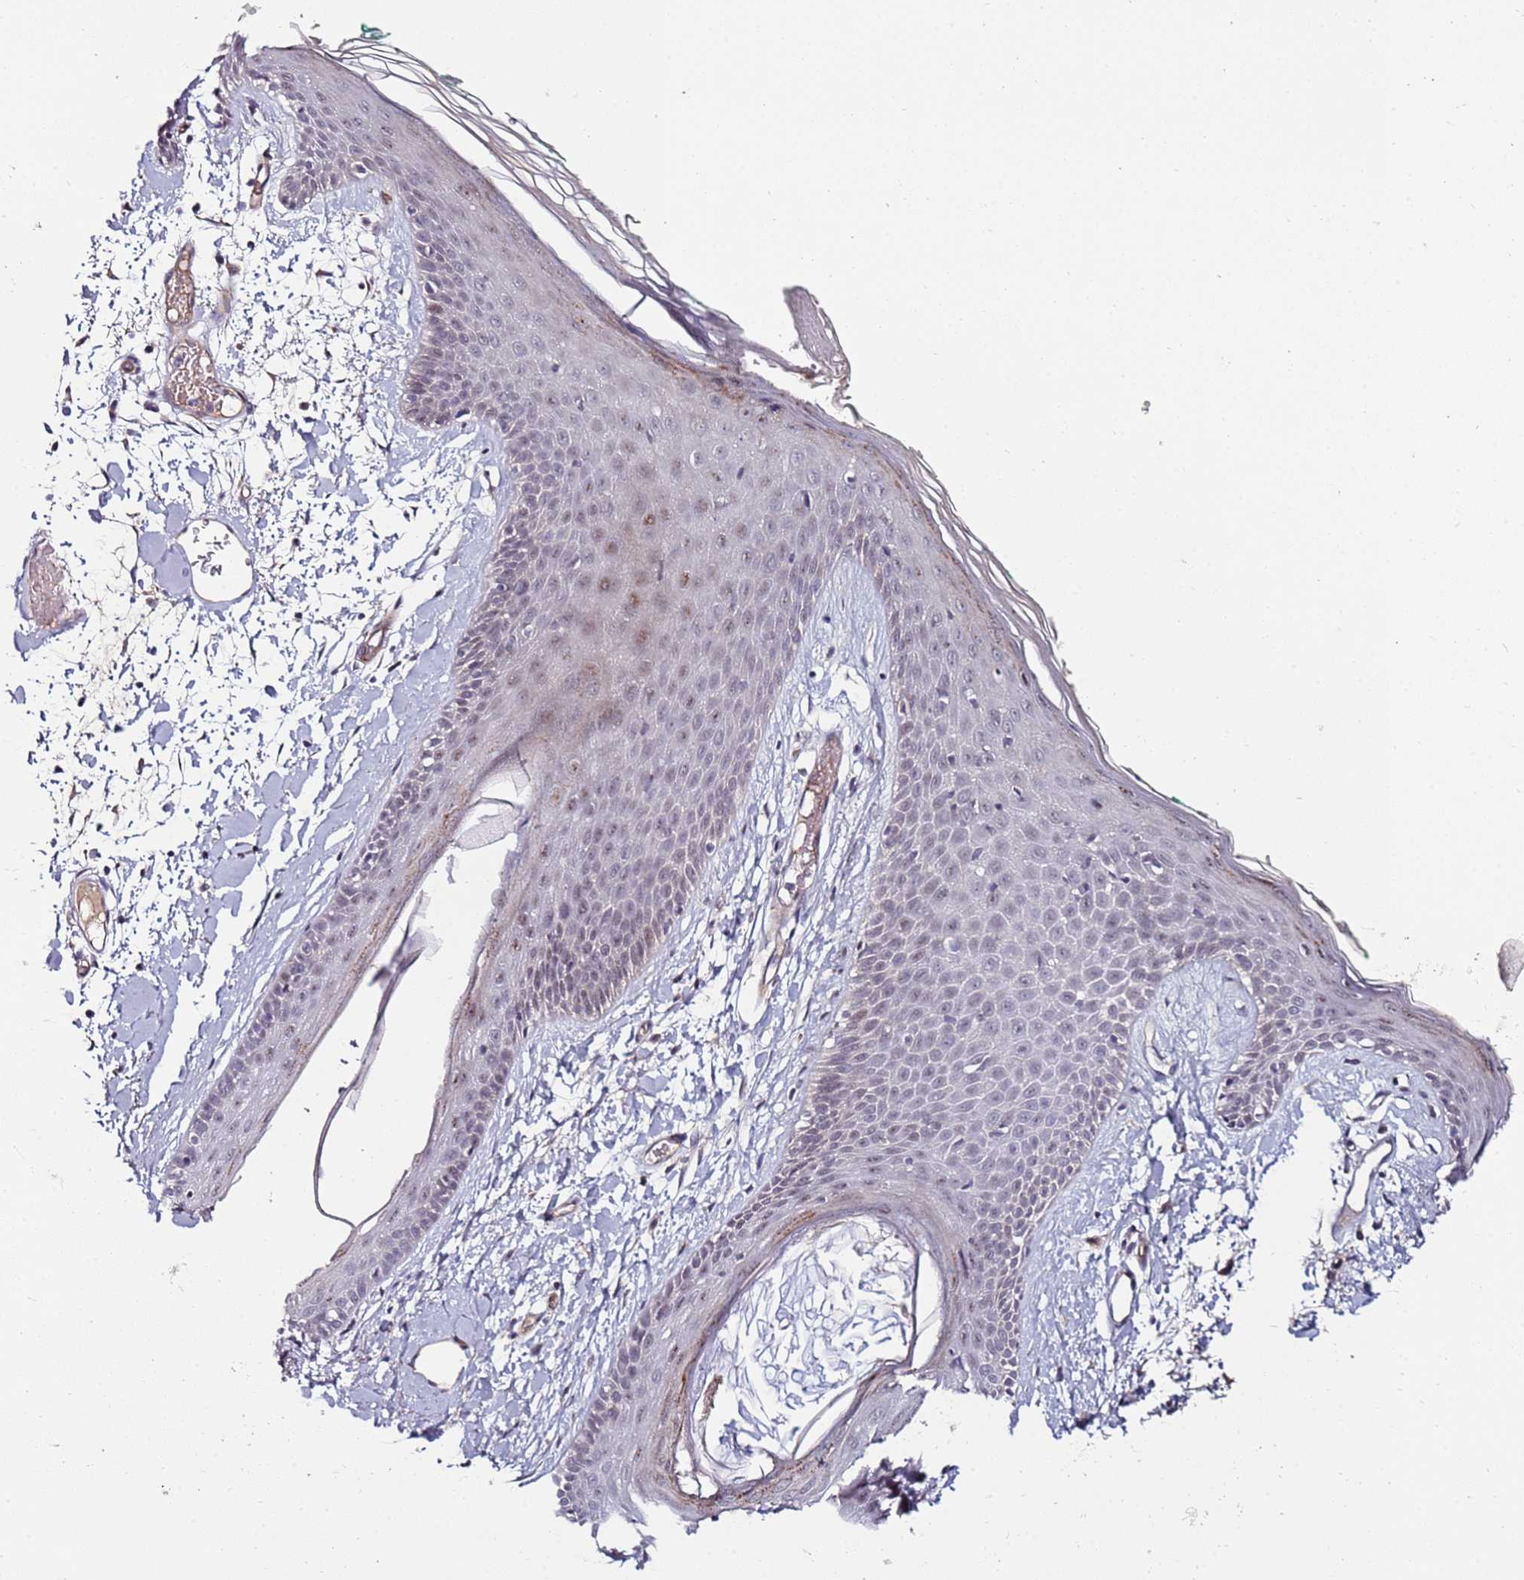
{"staining": {"intensity": "weak", "quantity": "<25%", "location": "cytoplasmic/membranous"}, "tissue": "skin", "cell_type": "Fibroblasts", "image_type": "normal", "snomed": [{"axis": "morphology", "description": "Normal tissue, NOS"}, {"axis": "topography", "description": "Skin"}], "caption": "Micrograph shows no protein expression in fibroblasts of normal skin. Nuclei are stained in blue.", "gene": "DUSP28", "patient": {"sex": "male", "age": 79}}